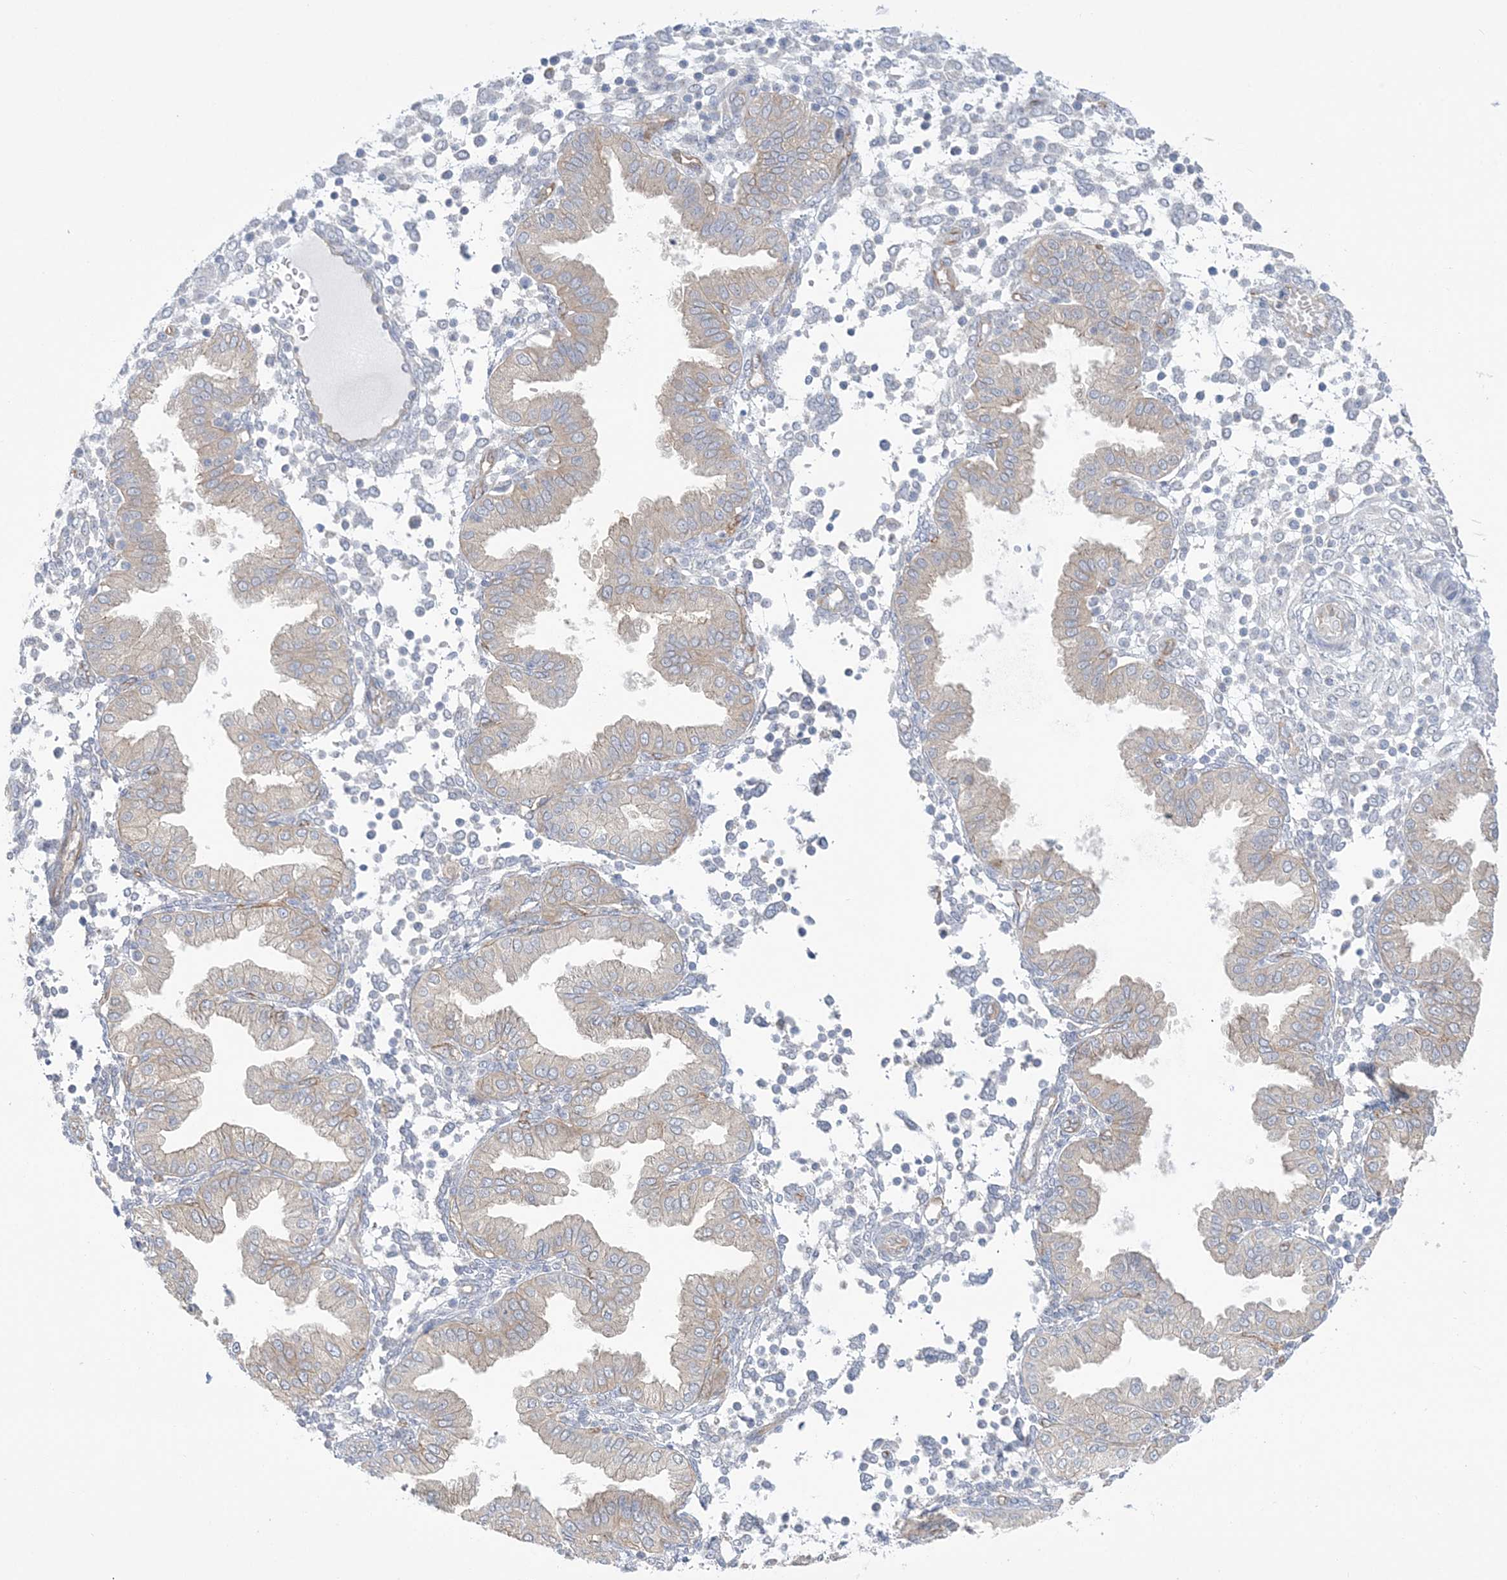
{"staining": {"intensity": "negative", "quantity": "none", "location": "none"}, "tissue": "endometrium", "cell_type": "Cells in endometrial stroma", "image_type": "normal", "snomed": [{"axis": "morphology", "description": "Normal tissue, NOS"}, {"axis": "topography", "description": "Endometrium"}], "caption": "This histopathology image is of unremarkable endometrium stained with immunohistochemistry (IHC) to label a protein in brown with the nuclei are counter-stained blue. There is no expression in cells in endometrial stroma. The staining was performed using DAB (3,3'-diaminobenzidine) to visualize the protein expression in brown, while the nuclei were stained in blue with hematoxylin (Magnification: 20x).", "gene": "FARSB", "patient": {"sex": "female", "age": 53}}